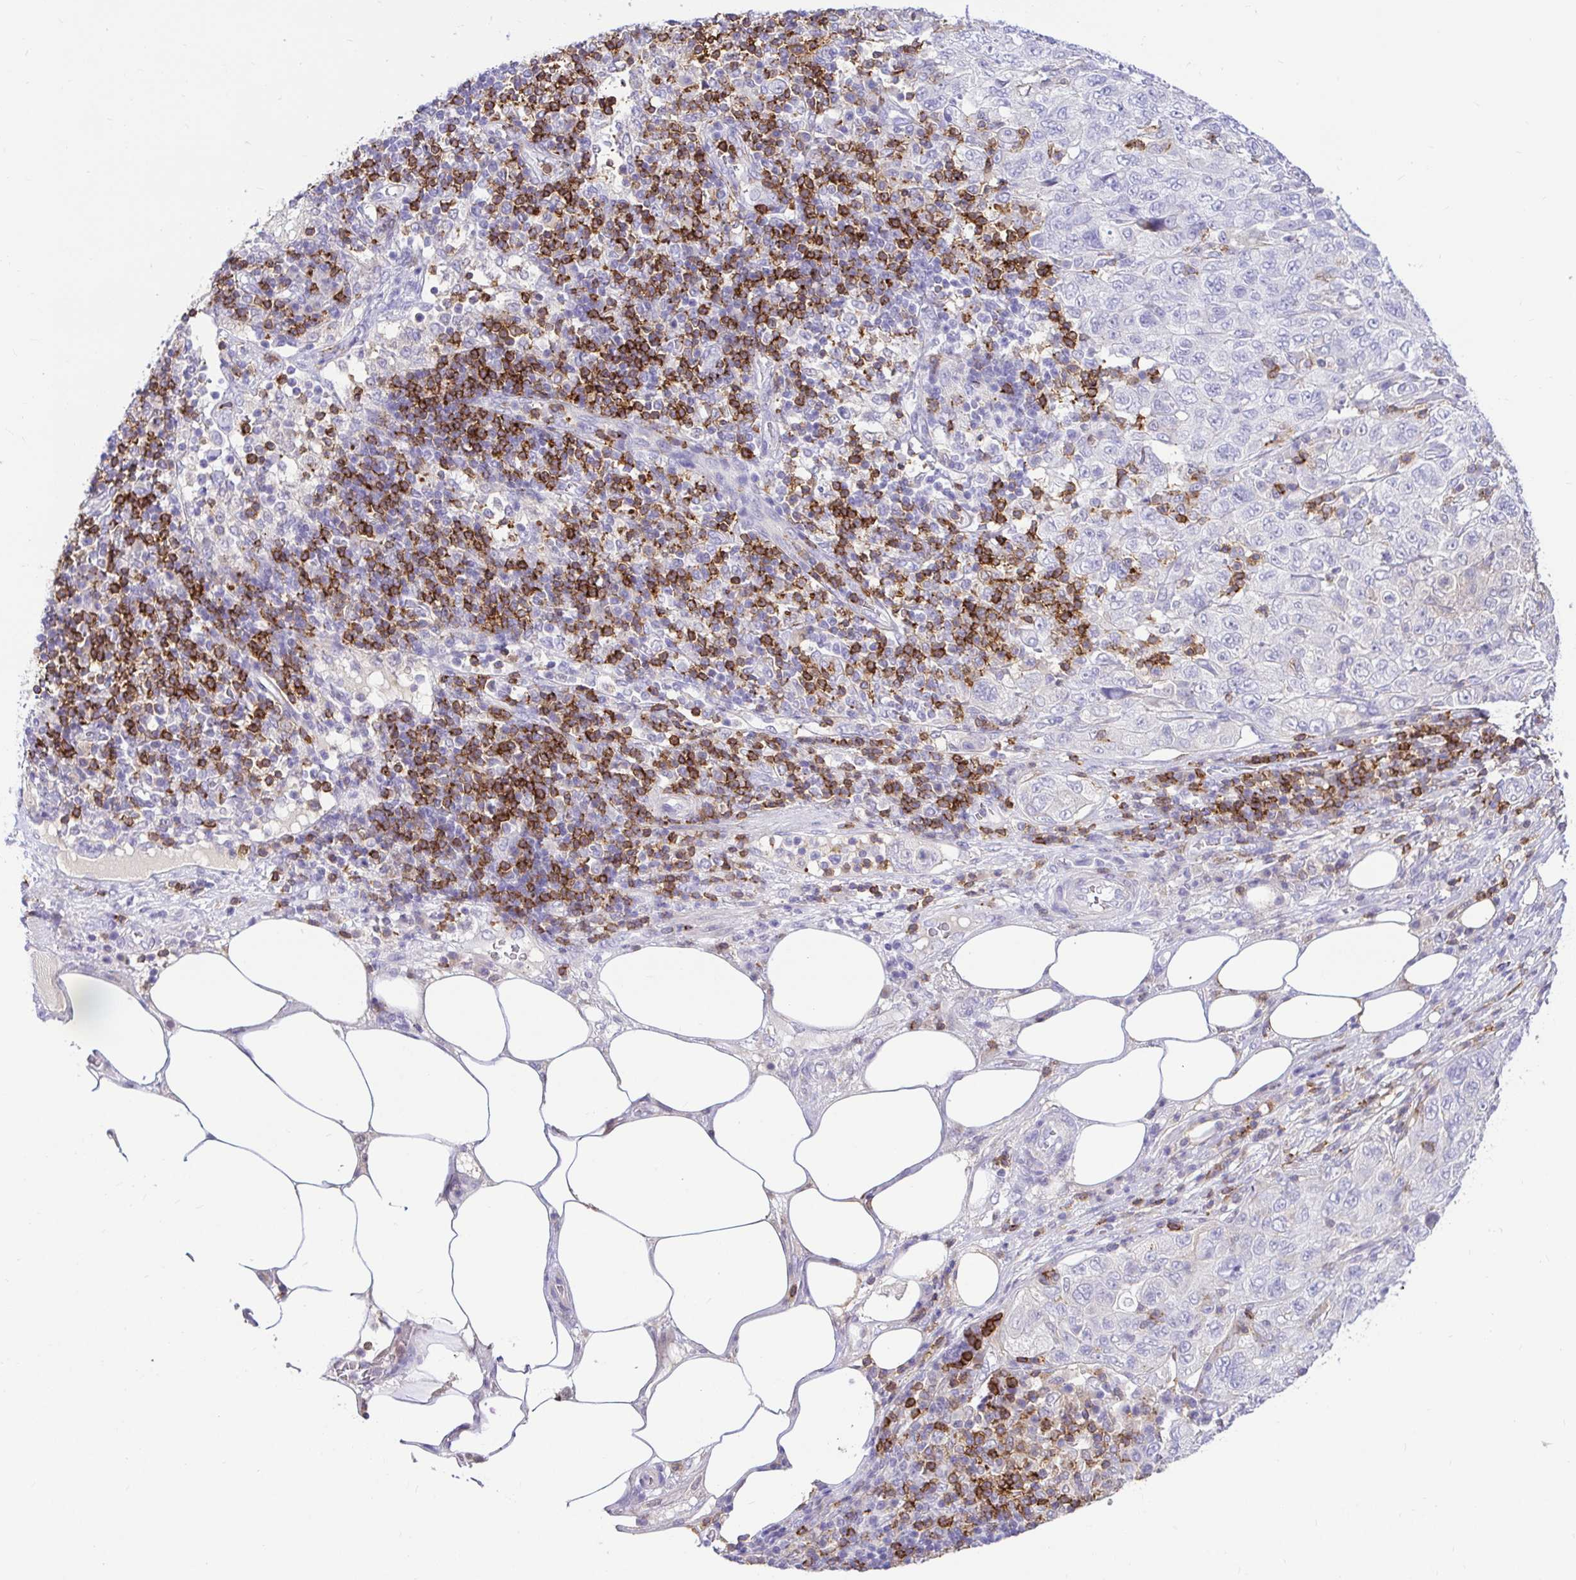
{"staining": {"intensity": "negative", "quantity": "none", "location": "none"}, "tissue": "pancreatic cancer", "cell_type": "Tumor cells", "image_type": "cancer", "snomed": [{"axis": "morphology", "description": "Adenocarcinoma, NOS"}, {"axis": "topography", "description": "Pancreas"}], "caption": "An immunohistochemistry image of pancreatic cancer (adenocarcinoma) is shown. There is no staining in tumor cells of pancreatic cancer (adenocarcinoma).", "gene": "SKAP1", "patient": {"sex": "male", "age": 68}}